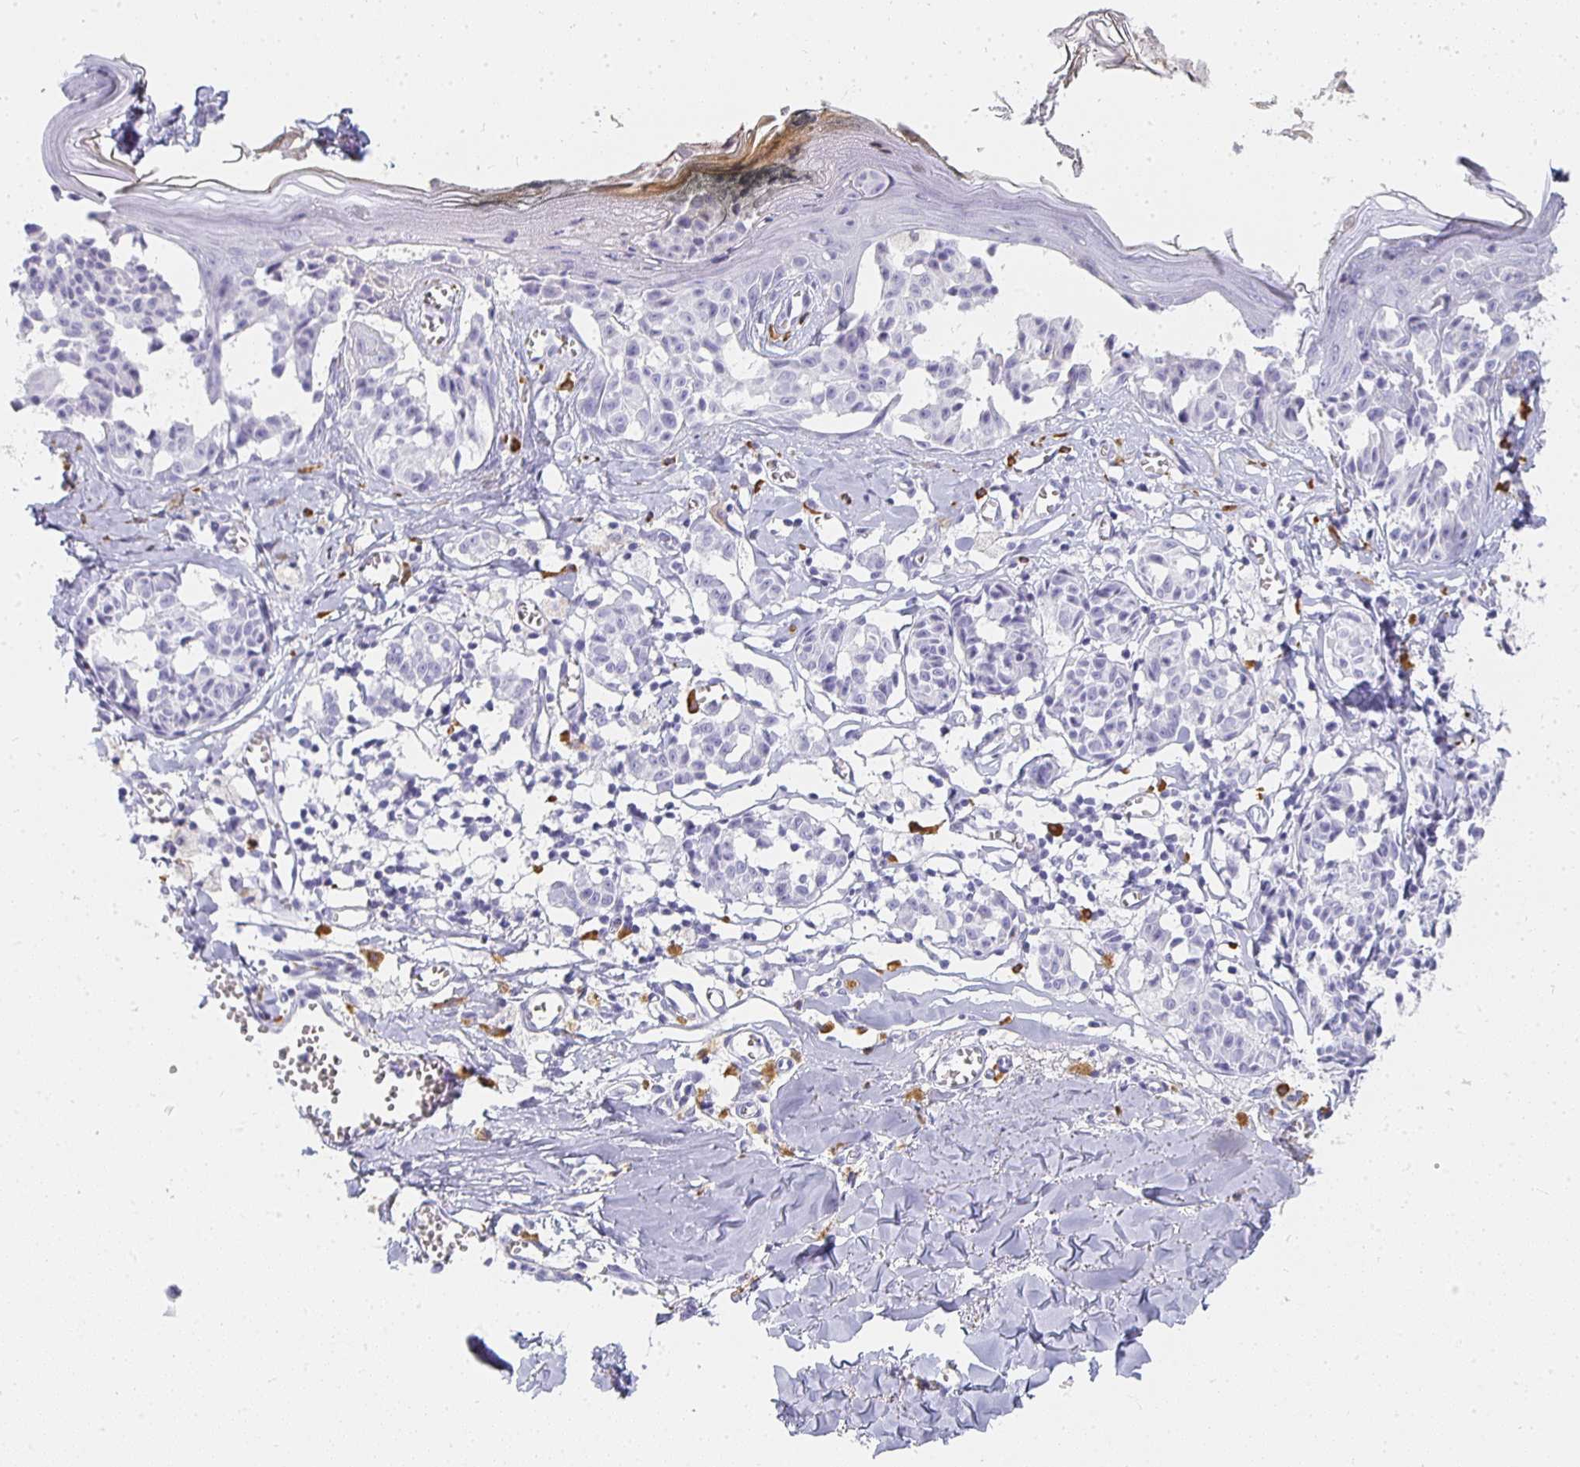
{"staining": {"intensity": "negative", "quantity": "none", "location": "none"}, "tissue": "melanoma", "cell_type": "Tumor cells", "image_type": "cancer", "snomed": [{"axis": "morphology", "description": "Malignant melanoma, NOS"}, {"axis": "topography", "description": "Skin"}], "caption": "Tumor cells show no significant protein staining in melanoma.", "gene": "TPSD1", "patient": {"sex": "female", "age": 43}}